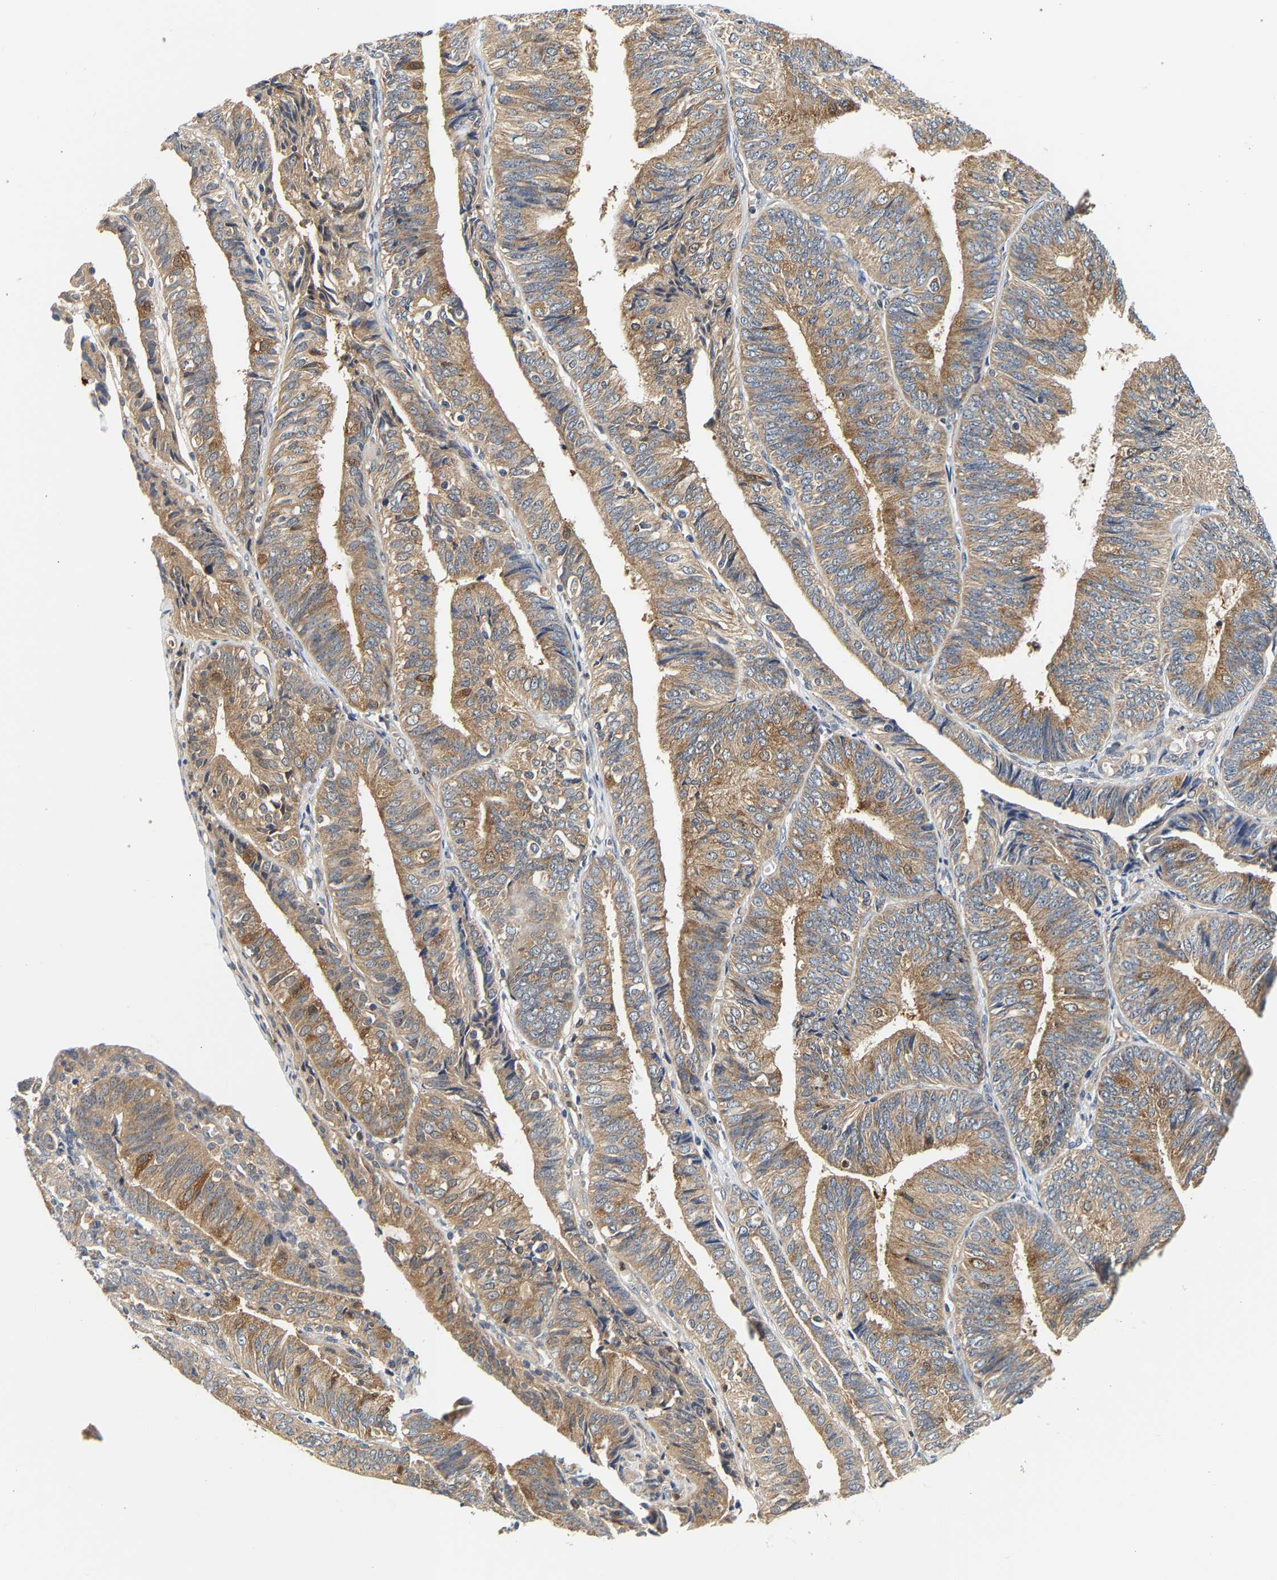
{"staining": {"intensity": "moderate", "quantity": ">75%", "location": "cytoplasmic/membranous"}, "tissue": "endometrial cancer", "cell_type": "Tumor cells", "image_type": "cancer", "snomed": [{"axis": "morphology", "description": "Adenocarcinoma, NOS"}, {"axis": "topography", "description": "Endometrium"}], "caption": "Protein analysis of endometrial cancer tissue exhibits moderate cytoplasmic/membranous staining in approximately >75% of tumor cells.", "gene": "PPID", "patient": {"sex": "female", "age": 58}}